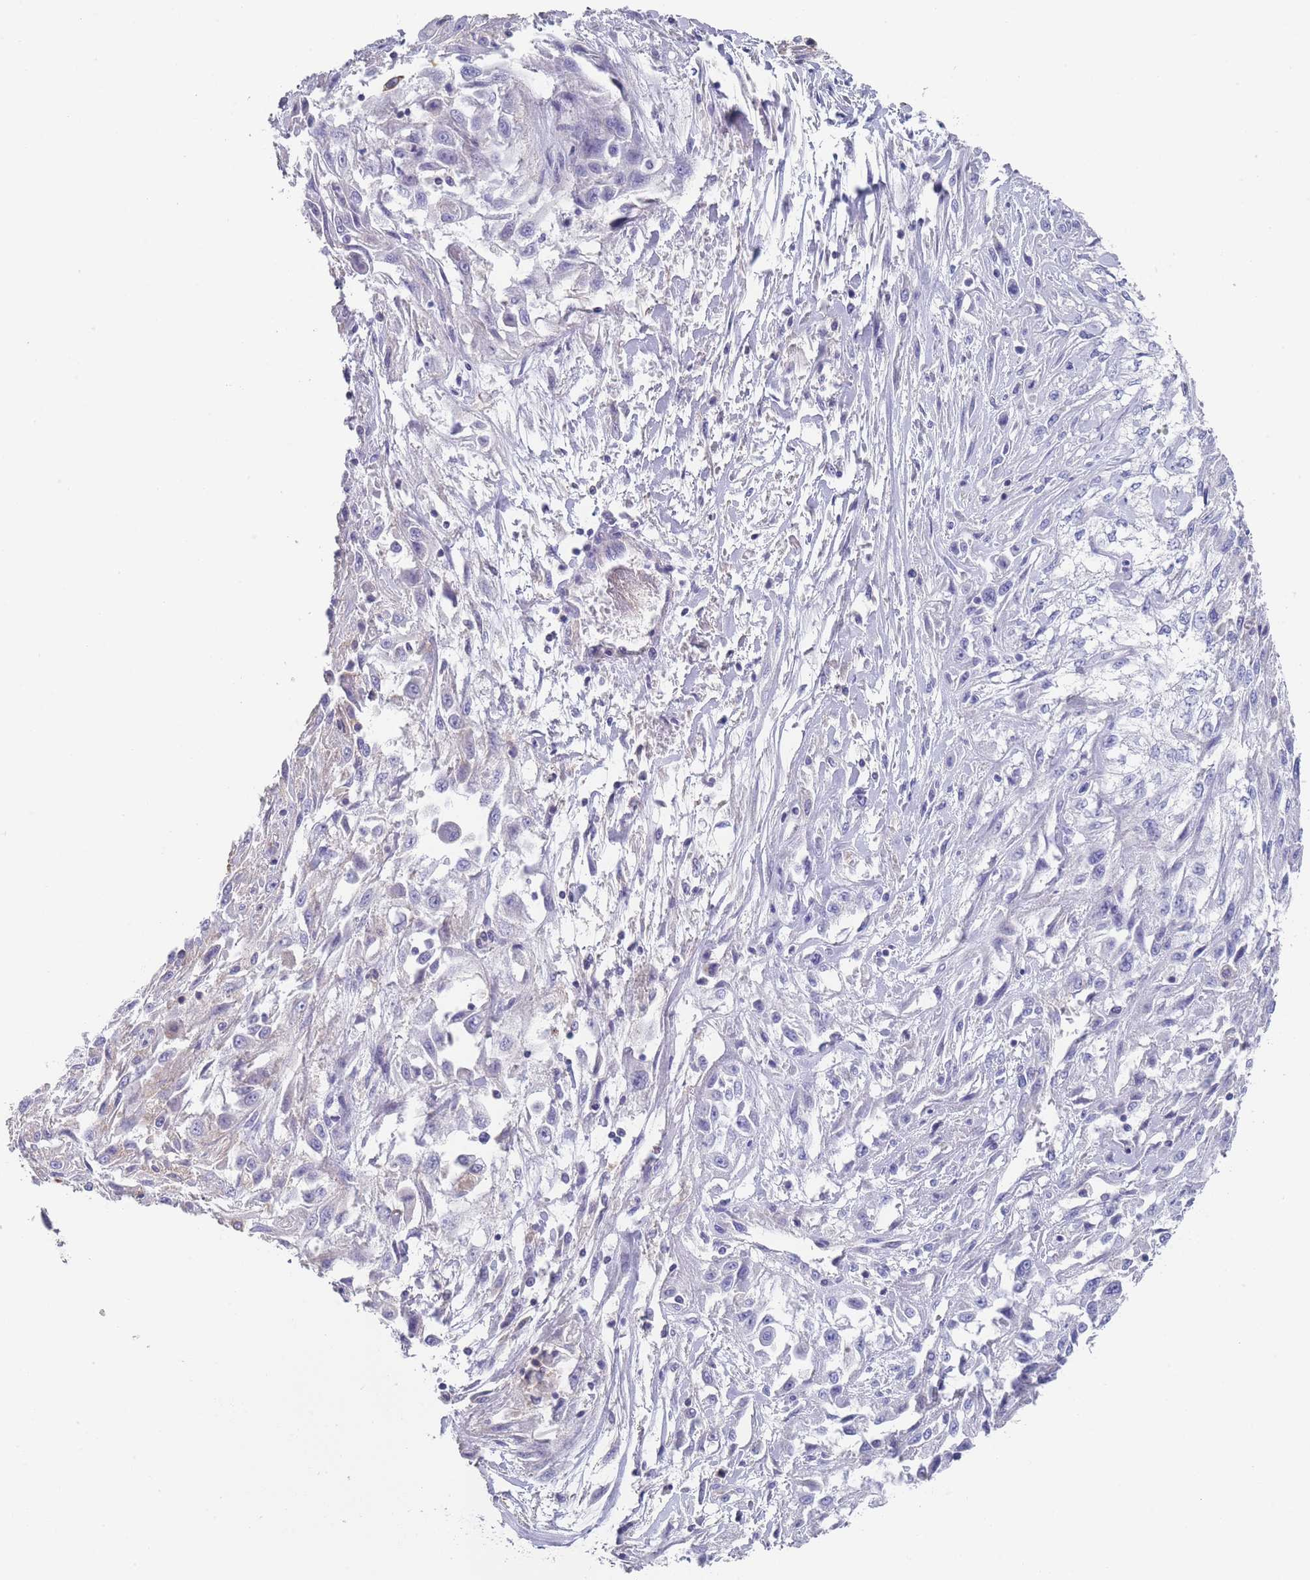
{"staining": {"intensity": "negative", "quantity": "none", "location": "none"}, "tissue": "skin cancer", "cell_type": "Tumor cells", "image_type": "cancer", "snomed": [{"axis": "morphology", "description": "Squamous cell carcinoma, NOS"}, {"axis": "morphology", "description": "Squamous cell carcinoma, metastatic, NOS"}, {"axis": "topography", "description": "Skin"}, {"axis": "topography", "description": "Lymph node"}], "caption": "Photomicrograph shows no protein expression in tumor cells of squamous cell carcinoma (skin) tissue.", "gene": "SCCPDH", "patient": {"sex": "male", "age": 75}}